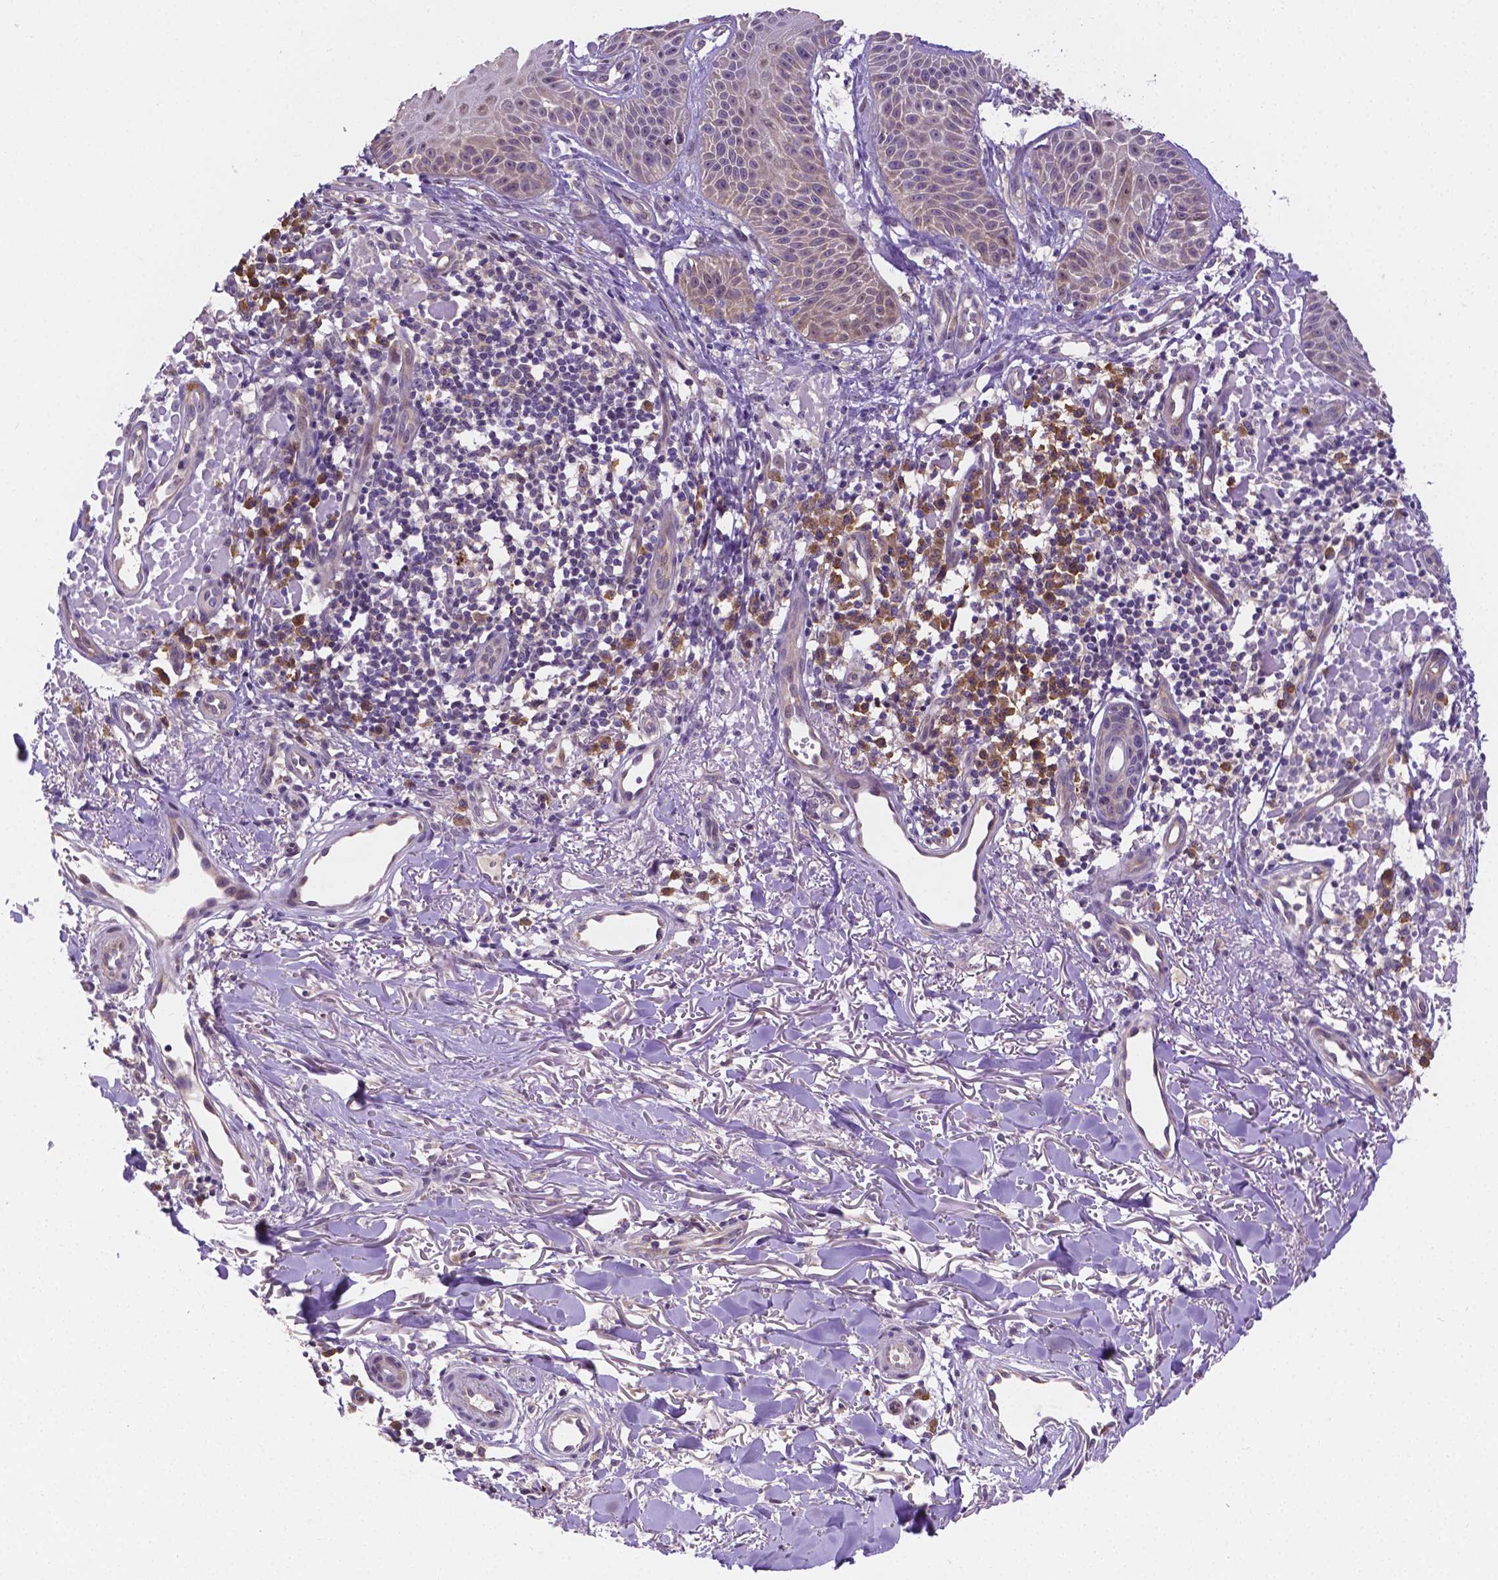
{"staining": {"intensity": "negative", "quantity": "none", "location": "none"}, "tissue": "skin cancer", "cell_type": "Tumor cells", "image_type": "cancer", "snomed": [{"axis": "morphology", "description": "Basal cell carcinoma"}, {"axis": "topography", "description": "Skin"}], "caption": "A photomicrograph of human skin cancer (basal cell carcinoma) is negative for staining in tumor cells.", "gene": "ZNRD2", "patient": {"sex": "male", "age": 88}}